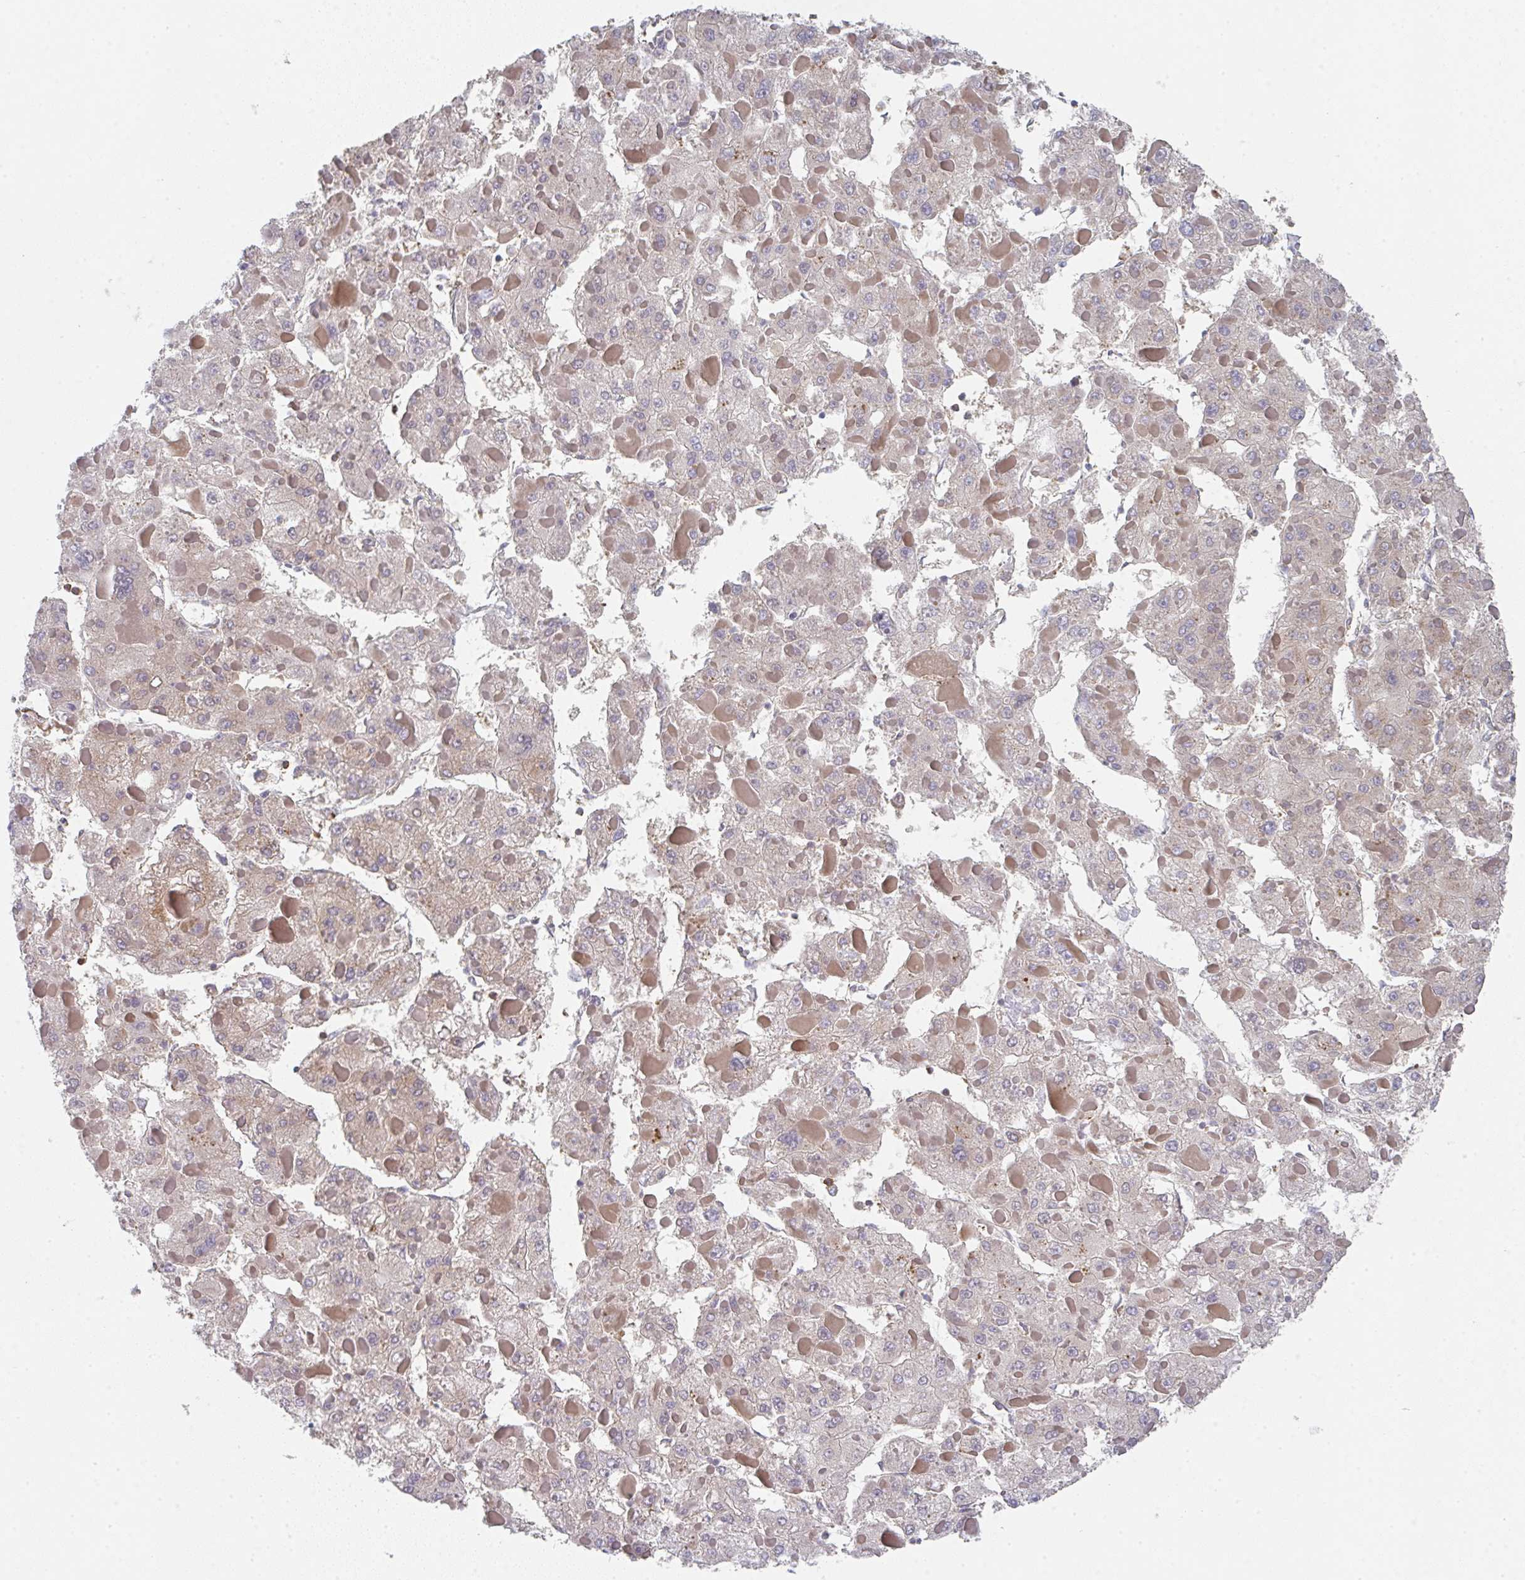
{"staining": {"intensity": "weak", "quantity": "<25%", "location": "cytoplasmic/membranous"}, "tissue": "liver cancer", "cell_type": "Tumor cells", "image_type": "cancer", "snomed": [{"axis": "morphology", "description": "Carcinoma, Hepatocellular, NOS"}, {"axis": "topography", "description": "Liver"}], "caption": "Immunohistochemistry (IHC) of liver cancer reveals no expression in tumor cells. The staining is performed using DAB brown chromogen with nuclei counter-stained in using hematoxylin.", "gene": "TMEM229A", "patient": {"sex": "female", "age": 73}}